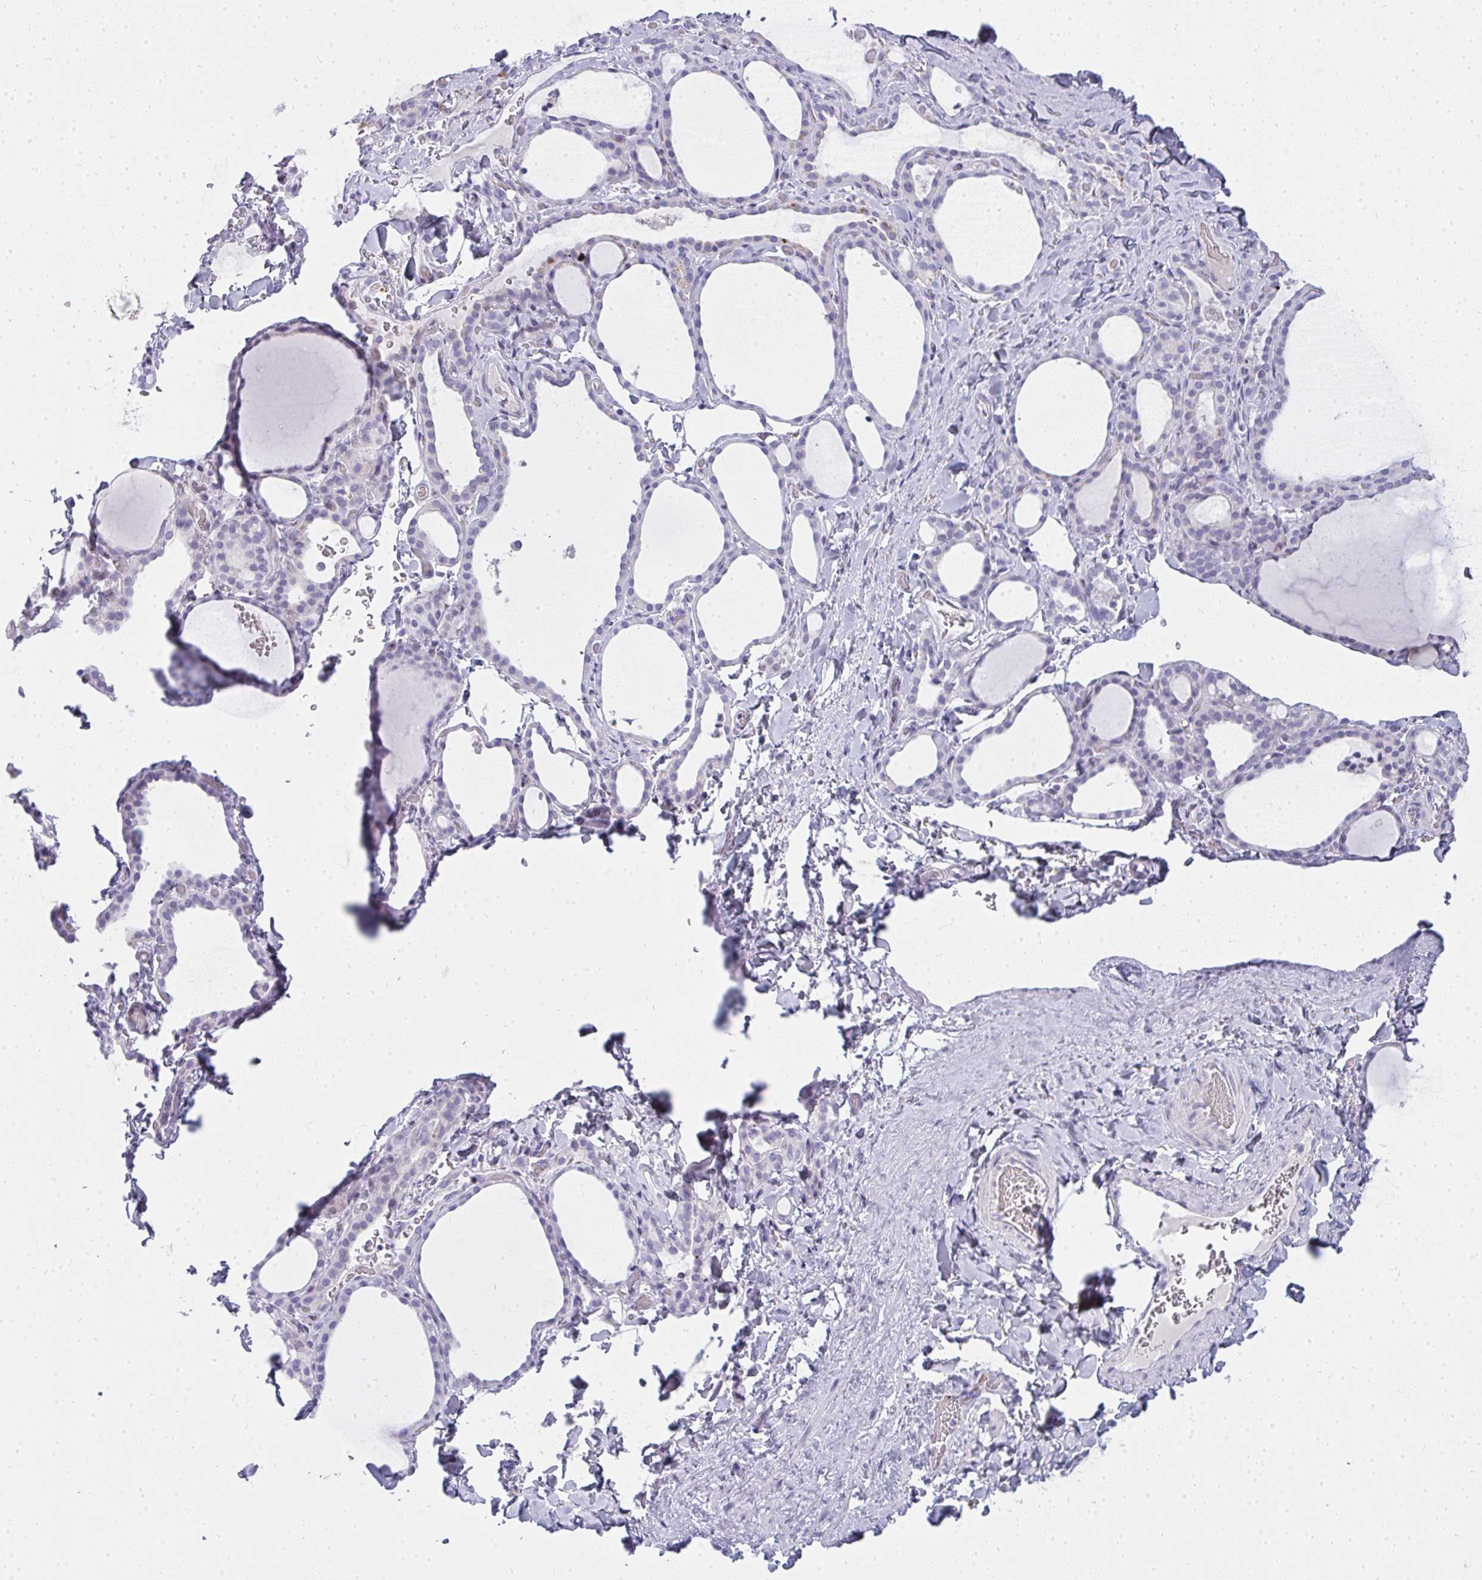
{"staining": {"intensity": "negative", "quantity": "none", "location": "none"}, "tissue": "thyroid gland", "cell_type": "Glandular cells", "image_type": "normal", "snomed": [{"axis": "morphology", "description": "Normal tissue, NOS"}, {"axis": "topography", "description": "Thyroid gland"}], "caption": "Glandular cells show no significant protein expression in benign thyroid gland.", "gene": "ZNF182", "patient": {"sex": "female", "age": 22}}